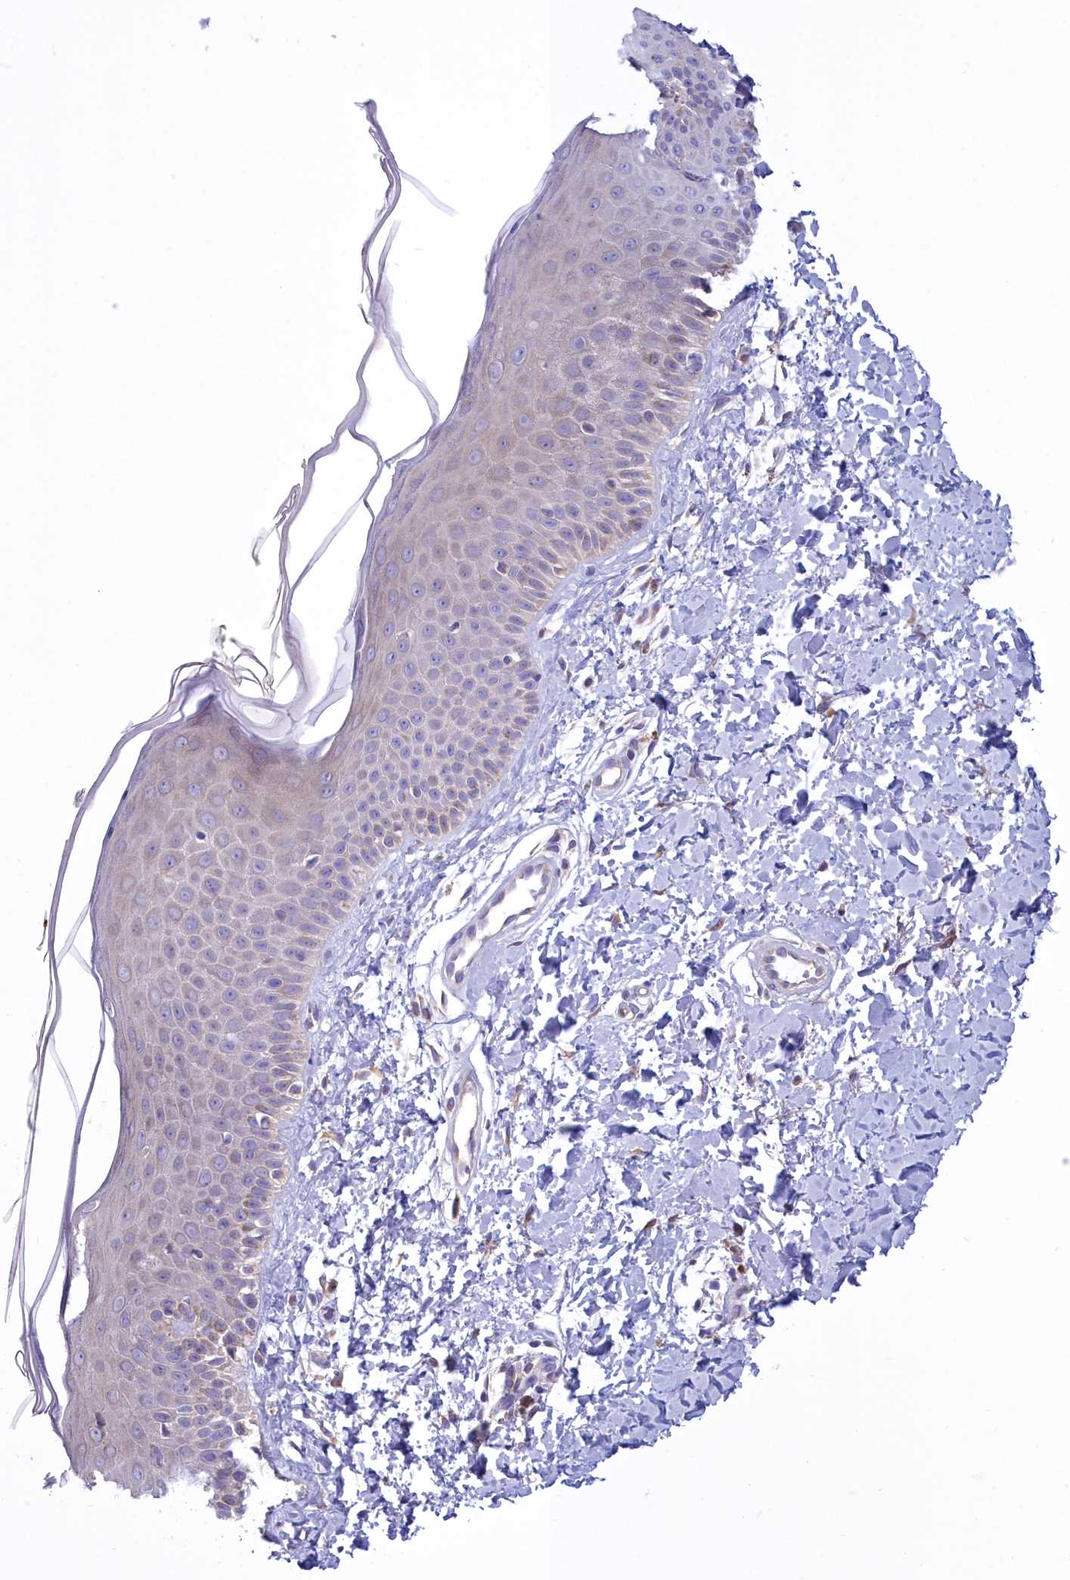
{"staining": {"intensity": "negative", "quantity": "none", "location": "none"}, "tissue": "skin", "cell_type": "Fibroblasts", "image_type": "normal", "snomed": [{"axis": "morphology", "description": "Normal tissue, NOS"}, {"axis": "topography", "description": "Skin"}], "caption": "A high-resolution image shows IHC staining of normal skin, which reveals no significant positivity in fibroblasts. (Brightfield microscopy of DAB IHC at high magnification).", "gene": "HM13", "patient": {"sex": "male", "age": 52}}